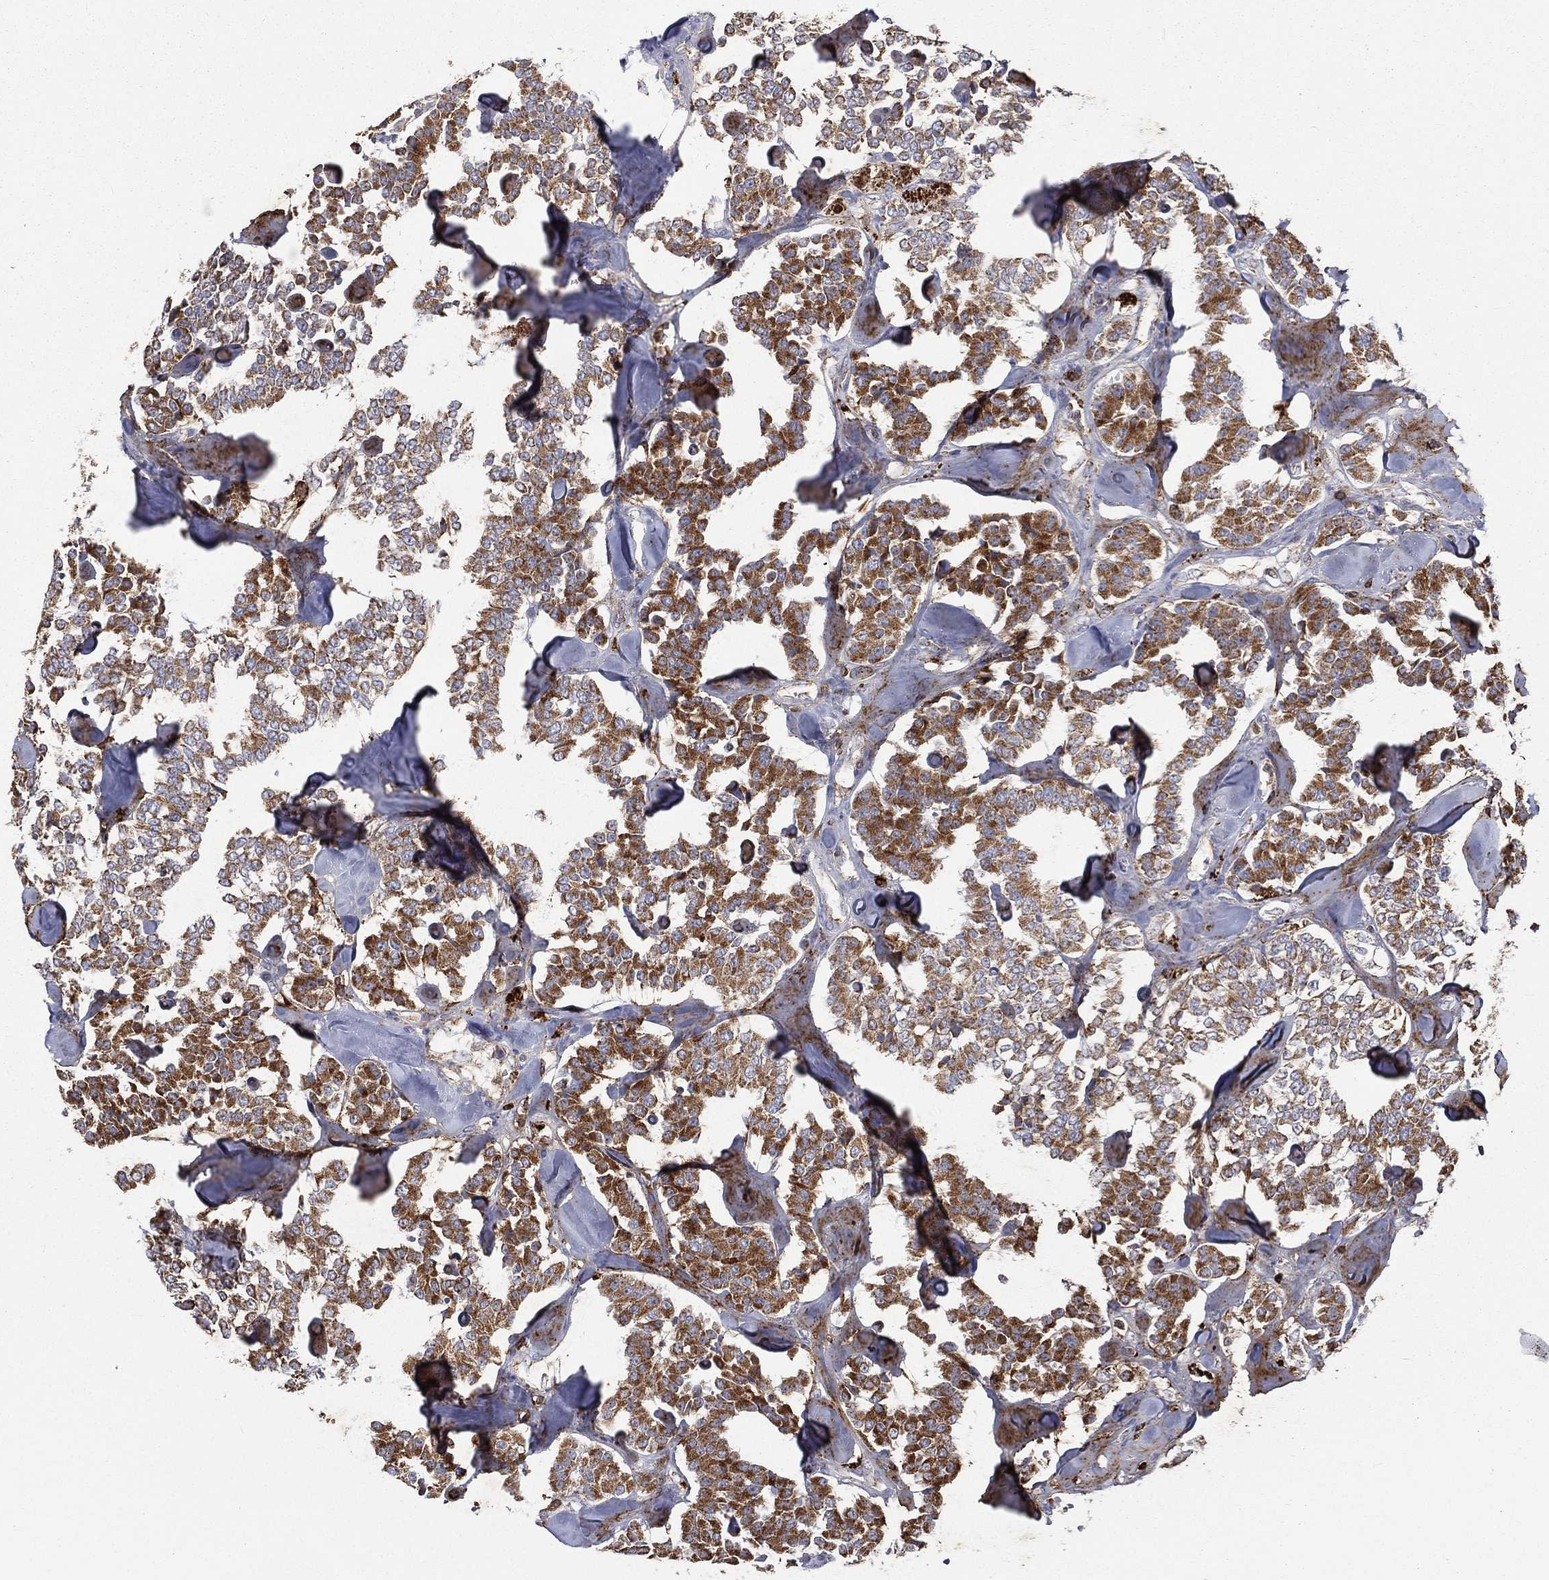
{"staining": {"intensity": "strong", "quantity": "25%-75%", "location": "cytoplasmic/membranous"}, "tissue": "carcinoid", "cell_type": "Tumor cells", "image_type": "cancer", "snomed": [{"axis": "morphology", "description": "Carcinoid, malignant, NOS"}, {"axis": "topography", "description": "Pancreas"}], "caption": "IHC (DAB) staining of human carcinoid reveals strong cytoplasmic/membranous protein staining in about 25%-75% of tumor cells.", "gene": "RIN3", "patient": {"sex": "male", "age": 41}}